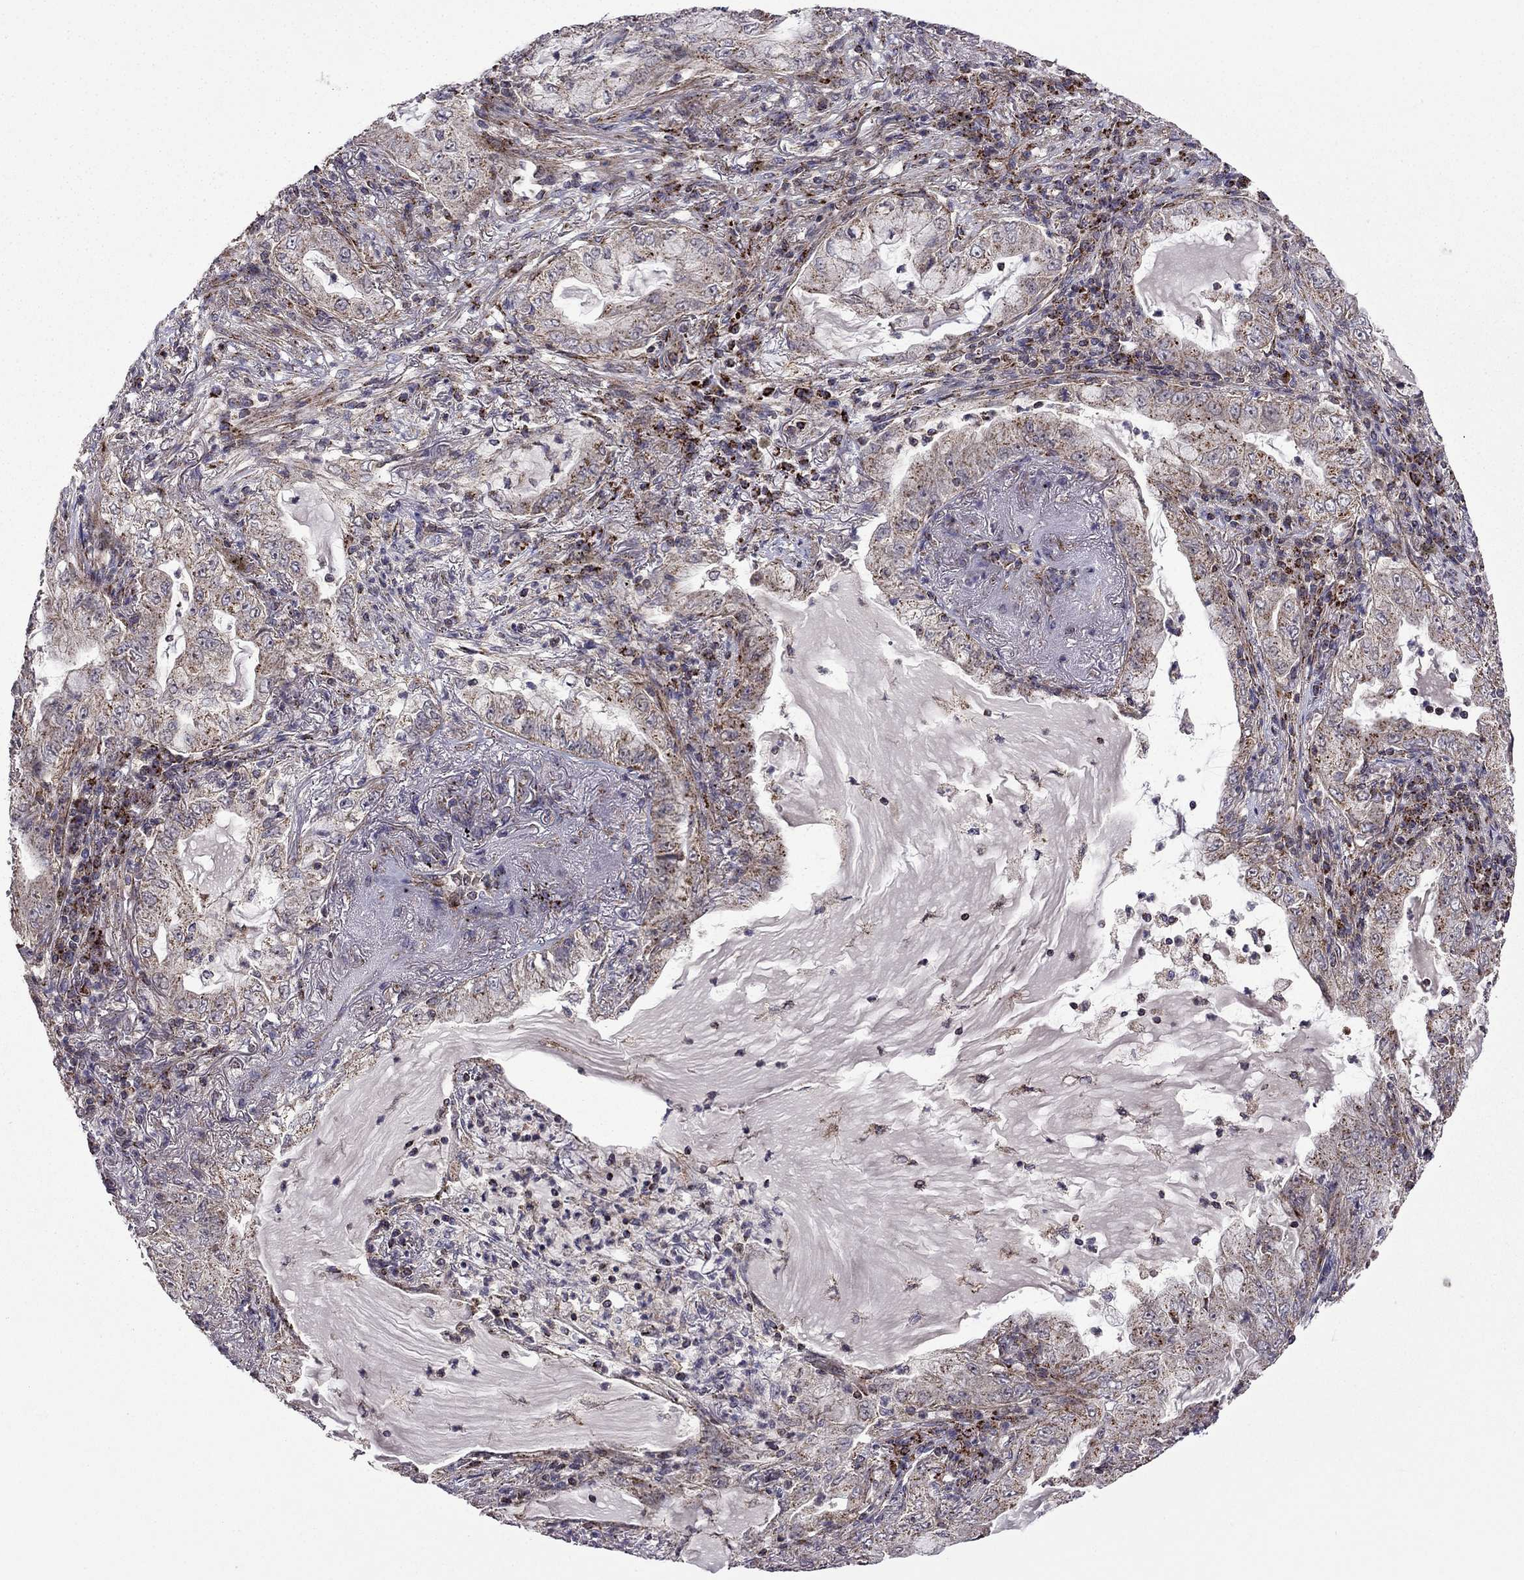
{"staining": {"intensity": "negative", "quantity": "none", "location": "none"}, "tissue": "lung cancer", "cell_type": "Tumor cells", "image_type": "cancer", "snomed": [{"axis": "morphology", "description": "Adenocarcinoma, NOS"}, {"axis": "topography", "description": "Lung"}], "caption": "IHC image of neoplastic tissue: adenocarcinoma (lung) stained with DAB displays no significant protein expression in tumor cells. The staining is performed using DAB brown chromogen with nuclei counter-stained in using hematoxylin.", "gene": "TAB2", "patient": {"sex": "female", "age": 73}}